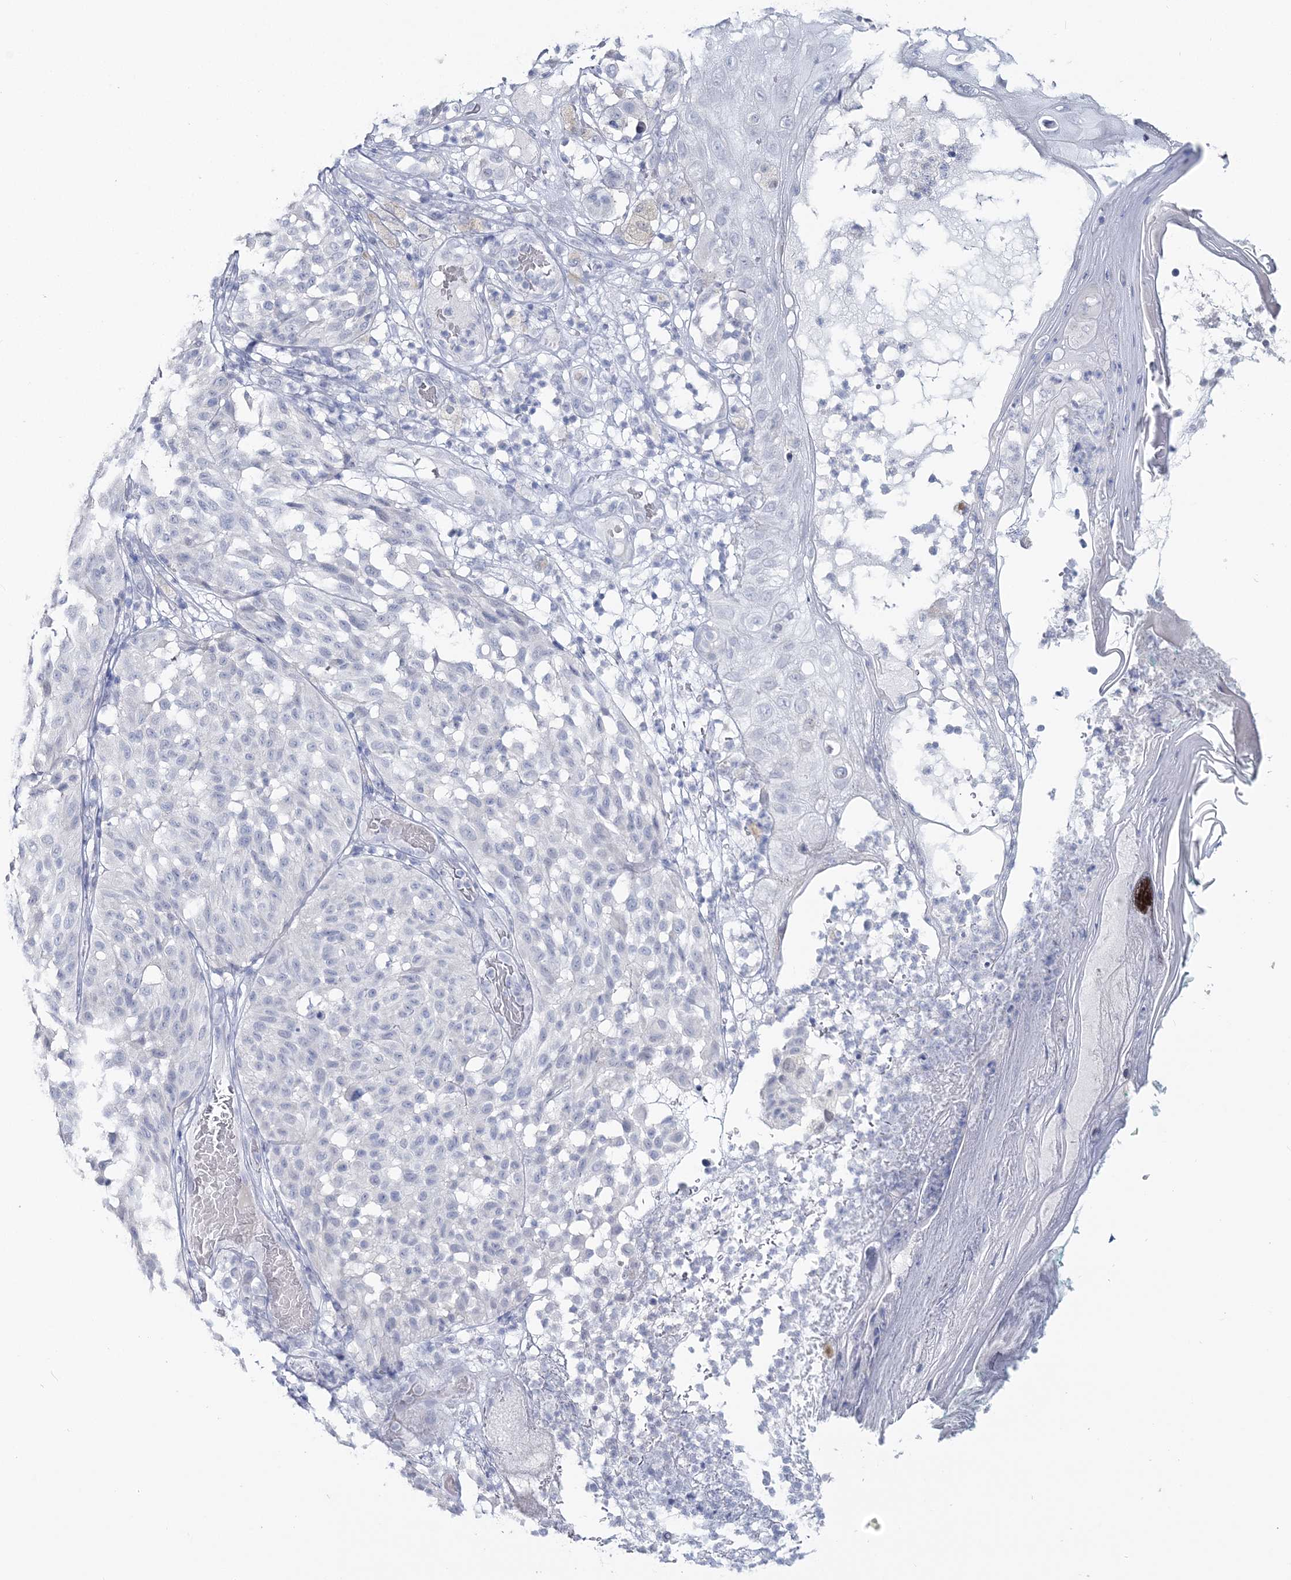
{"staining": {"intensity": "negative", "quantity": "none", "location": "none"}, "tissue": "melanoma", "cell_type": "Tumor cells", "image_type": "cancer", "snomed": [{"axis": "morphology", "description": "Malignant melanoma, NOS"}, {"axis": "topography", "description": "Skin"}], "caption": "Tumor cells show no significant staining in malignant melanoma.", "gene": "CYP3A4", "patient": {"sex": "female", "age": 46}}